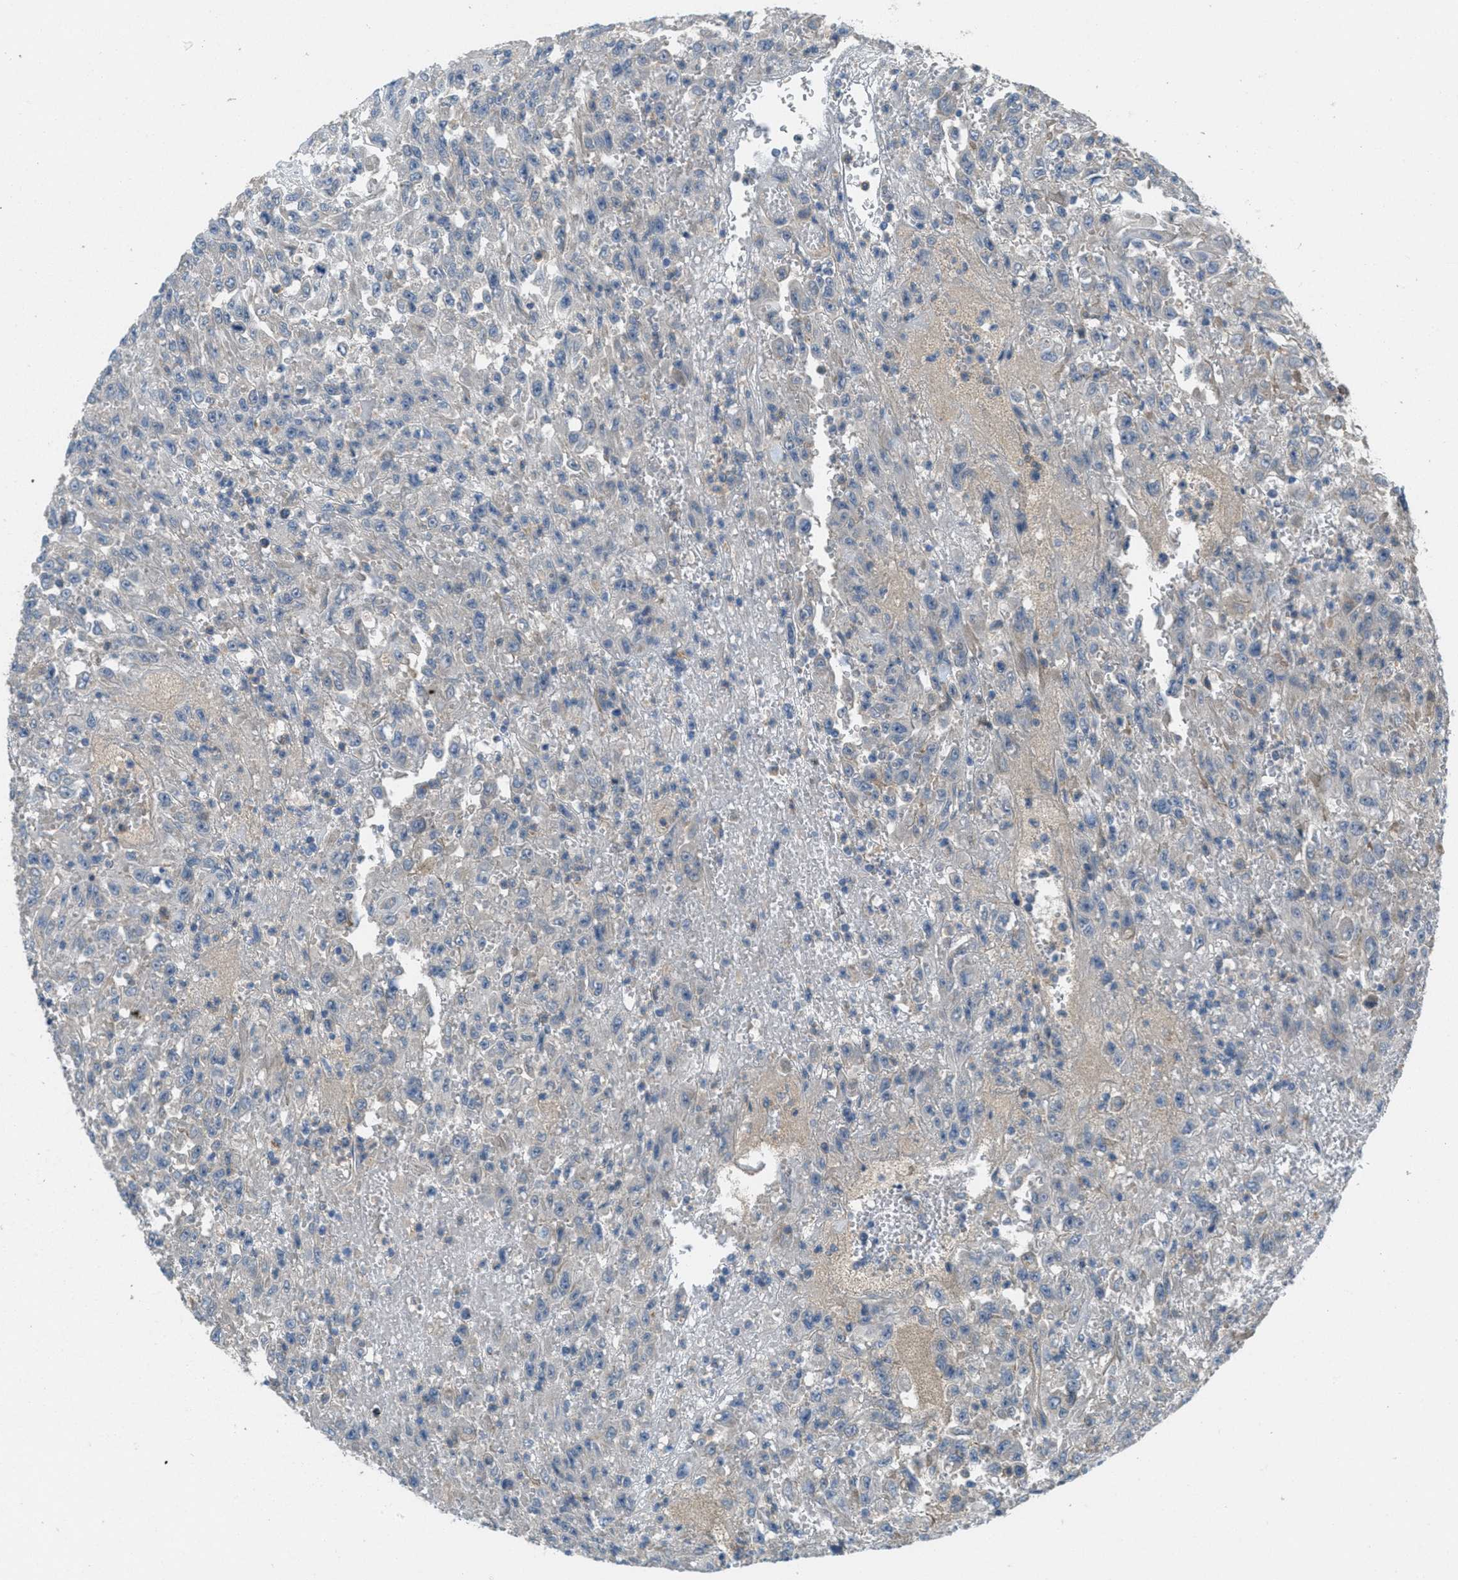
{"staining": {"intensity": "negative", "quantity": "none", "location": "none"}, "tissue": "urothelial cancer", "cell_type": "Tumor cells", "image_type": "cancer", "snomed": [{"axis": "morphology", "description": "Urothelial carcinoma, High grade"}, {"axis": "topography", "description": "Urinary bladder"}], "caption": "The image exhibits no significant staining in tumor cells of urothelial carcinoma (high-grade). (Immunohistochemistry, brightfield microscopy, high magnification).", "gene": "ADCY6", "patient": {"sex": "male", "age": 46}}